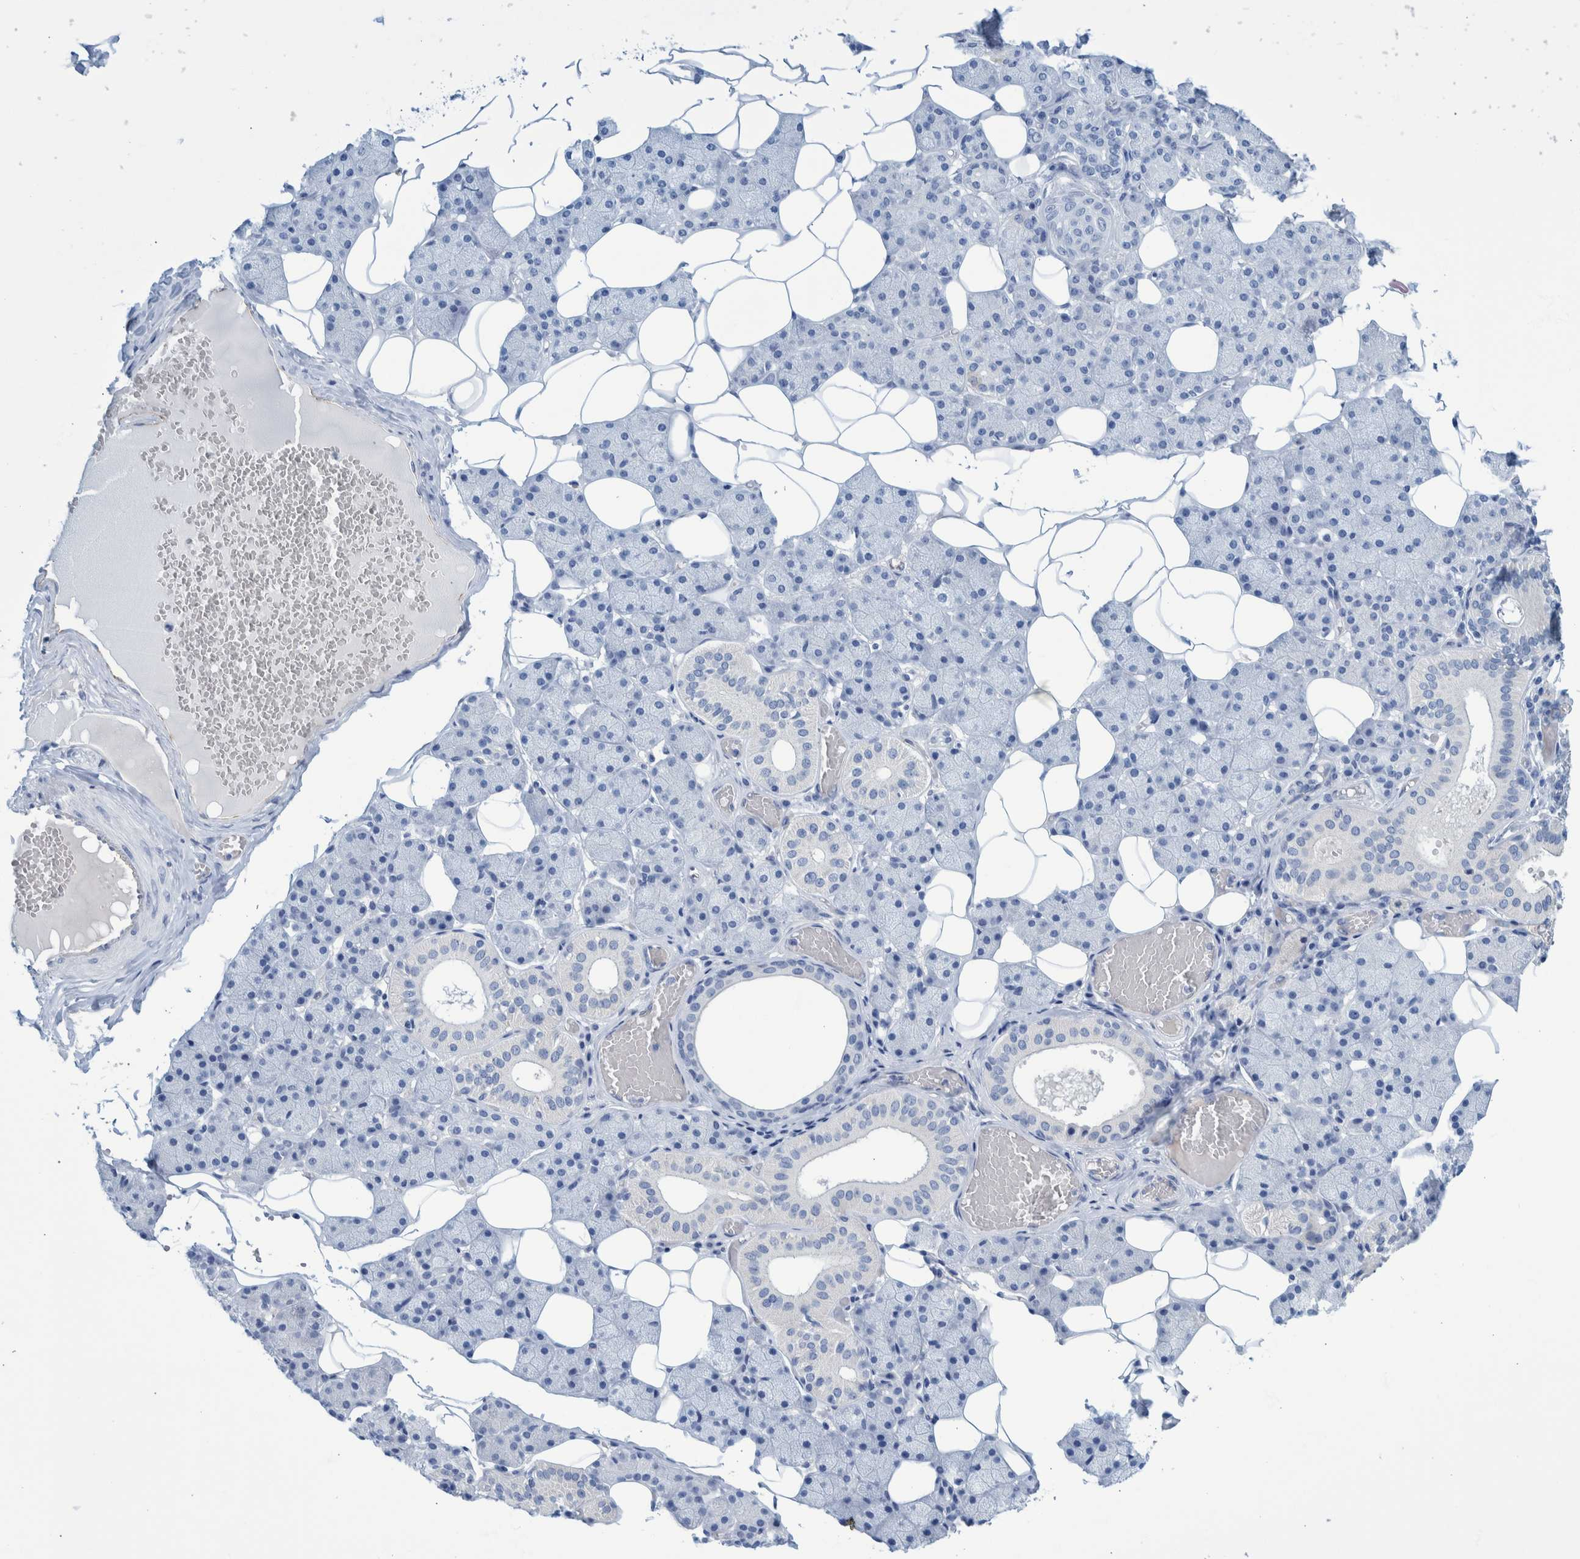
{"staining": {"intensity": "negative", "quantity": "none", "location": "none"}, "tissue": "salivary gland", "cell_type": "Glandular cells", "image_type": "normal", "snomed": [{"axis": "morphology", "description": "Normal tissue, NOS"}, {"axis": "topography", "description": "Salivary gland"}], "caption": "Micrograph shows no significant protein positivity in glandular cells of unremarkable salivary gland.", "gene": "SLC34A3", "patient": {"sex": "female", "age": 33}}